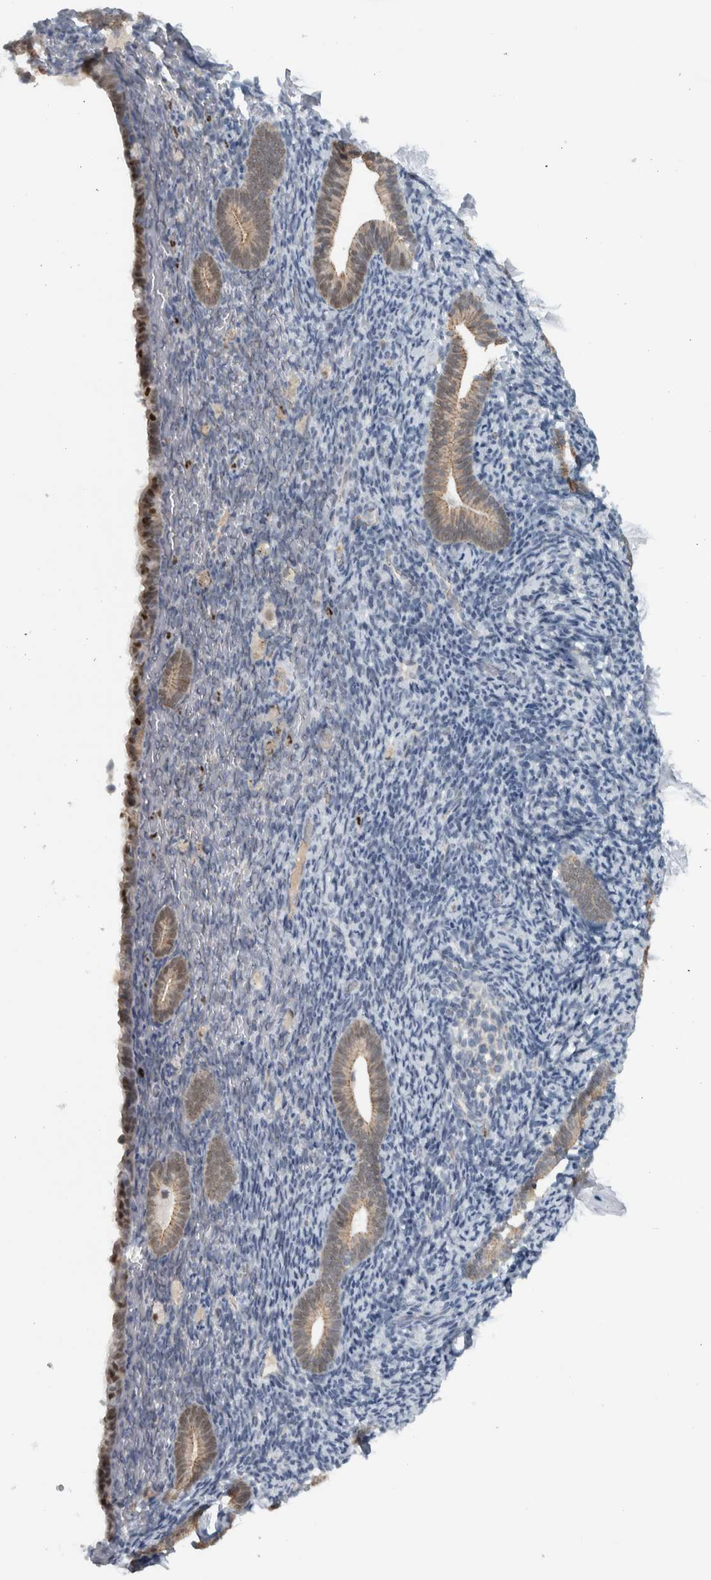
{"staining": {"intensity": "negative", "quantity": "none", "location": "none"}, "tissue": "endometrium", "cell_type": "Cells in endometrial stroma", "image_type": "normal", "snomed": [{"axis": "morphology", "description": "Normal tissue, NOS"}, {"axis": "topography", "description": "Endometrium"}], "caption": "Immunohistochemical staining of unremarkable human endometrium demonstrates no significant expression in cells in endometrial stroma.", "gene": "ADPRM", "patient": {"sex": "female", "age": 51}}